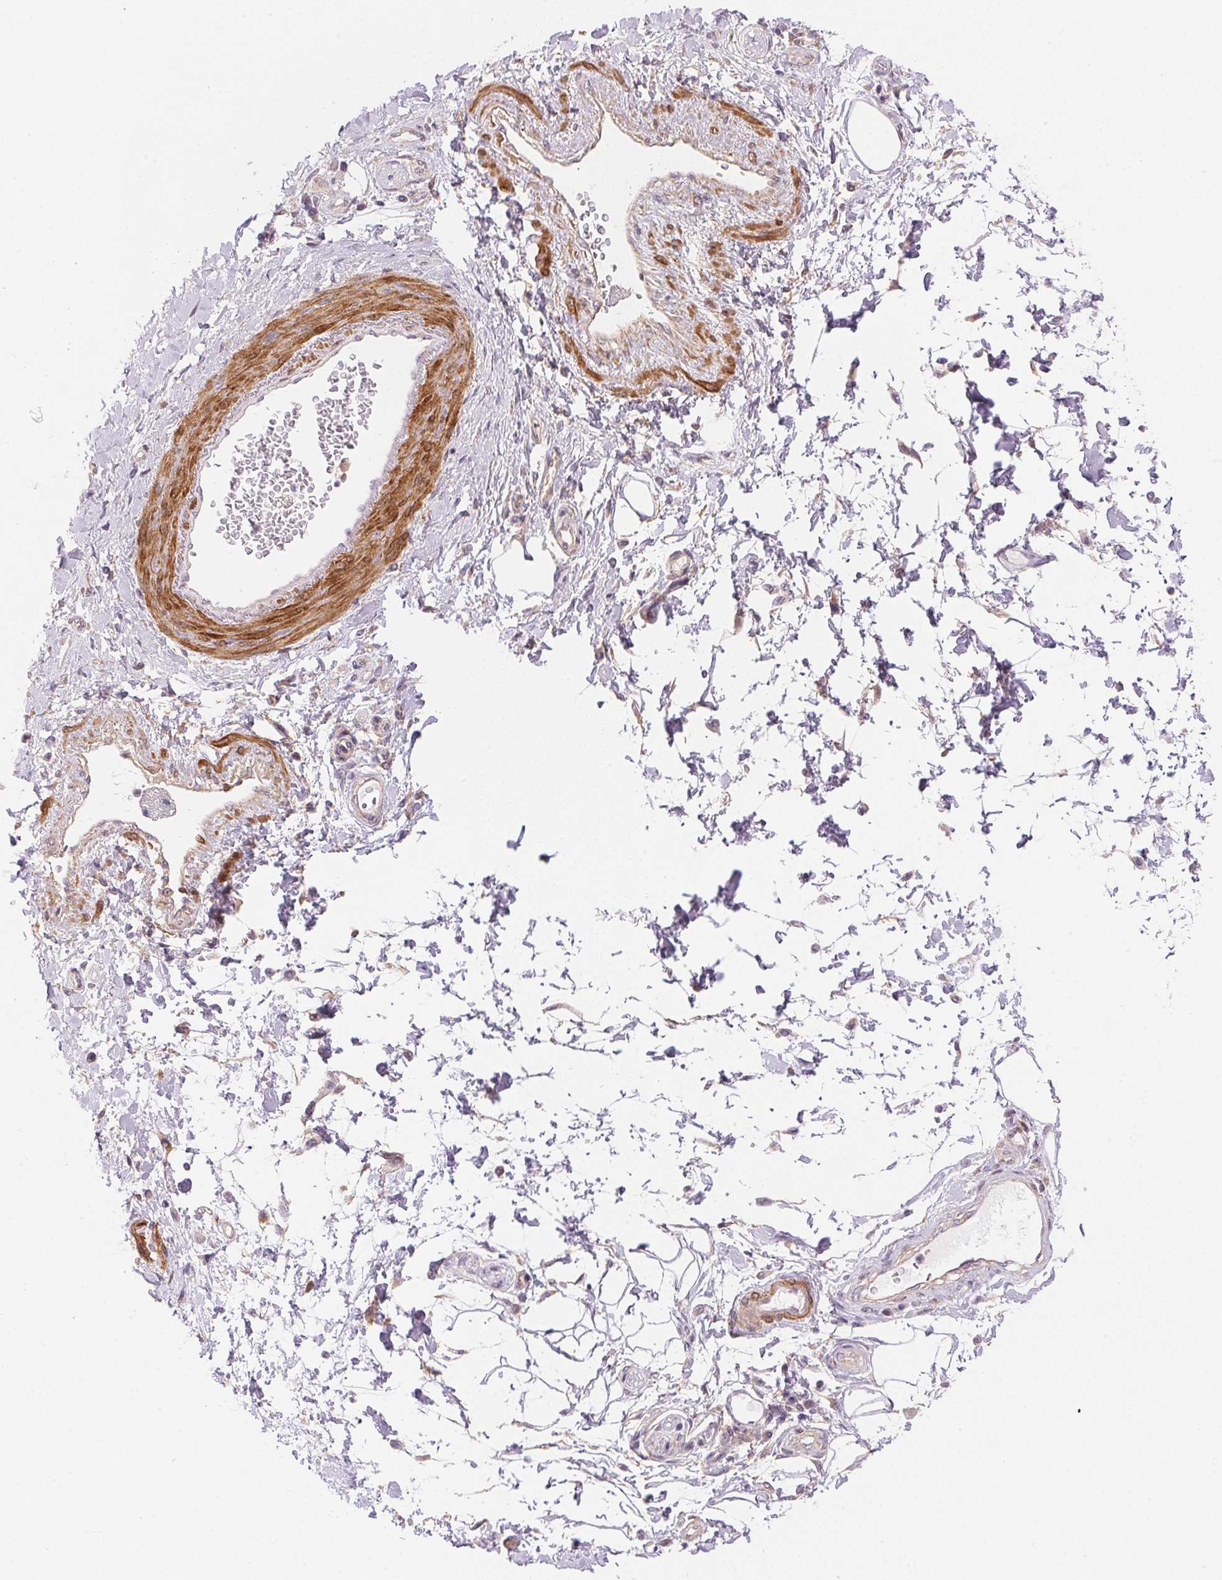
{"staining": {"intensity": "negative", "quantity": "none", "location": "none"}, "tissue": "adipose tissue", "cell_type": "Adipocytes", "image_type": "normal", "snomed": [{"axis": "morphology", "description": "Normal tissue, NOS"}, {"axis": "topography", "description": "Urinary bladder"}, {"axis": "topography", "description": "Peripheral nerve tissue"}], "caption": "The image displays no staining of adipocytes in unremarkable adipose tissue.", "gene": "SMTN", "patient": {"sex": "female", "age": 60}}